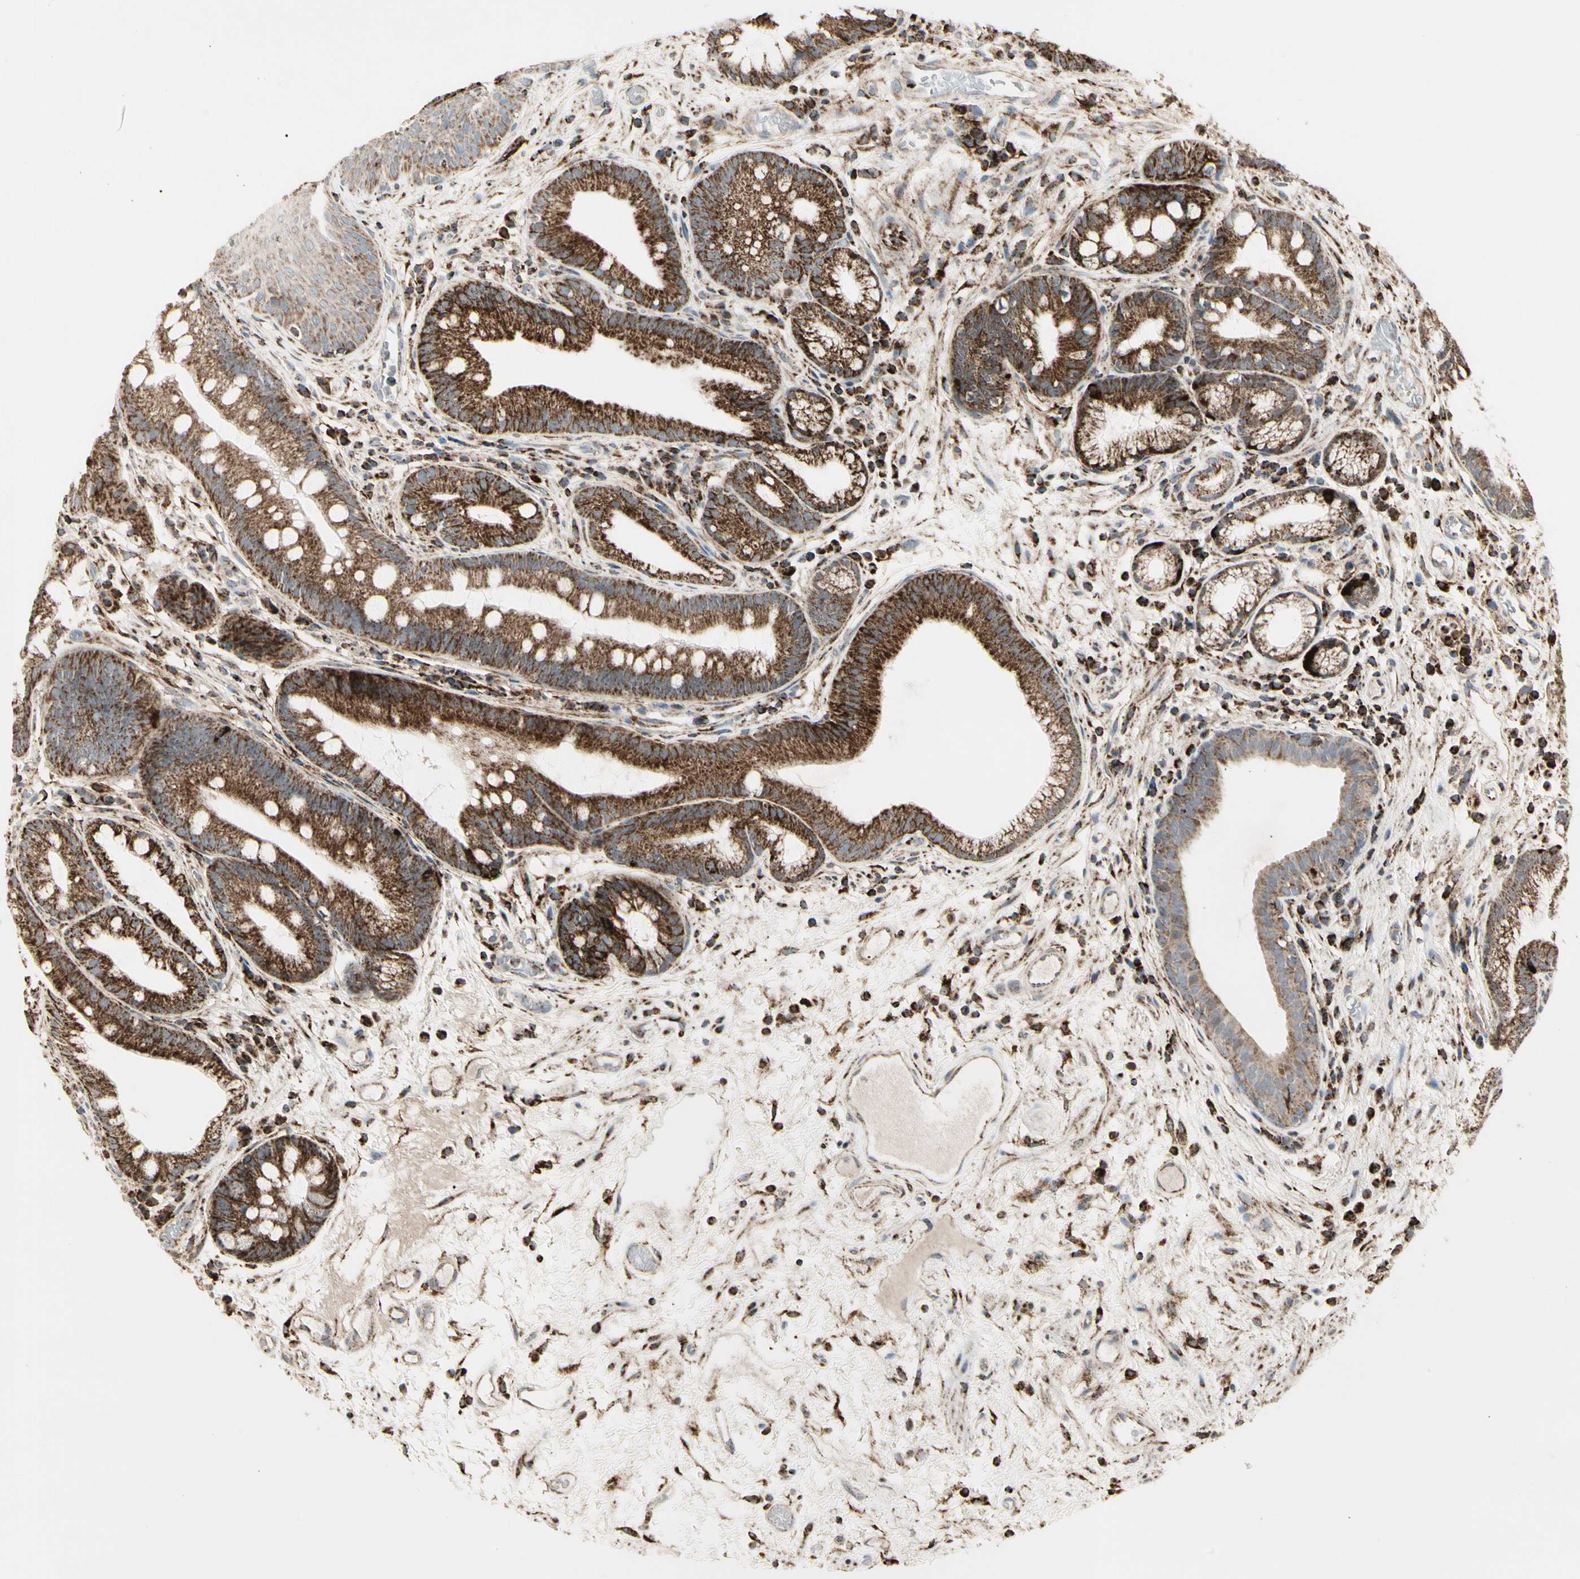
{"staining": {"intensity": "strong", "quantity": "25%-75%", "location": "cytoplasmic/membranous"}, "tissue": "stomach", "cell_type": "Glandular cells", "image_type": "normal", "snomed": [{"axis": "morphology", "description": "Normal tissue, NOS"}, {"axis": "topography", "description": "Stomach, upper"}], "caption": "Glandular cells reveal high levels of strong cytoplasmic/membranous positivity in about 25%-75% of cells in unremarkable human stomach.", "gene": "TMEM176A", "patient": {"sex": "male", "age": 72}}